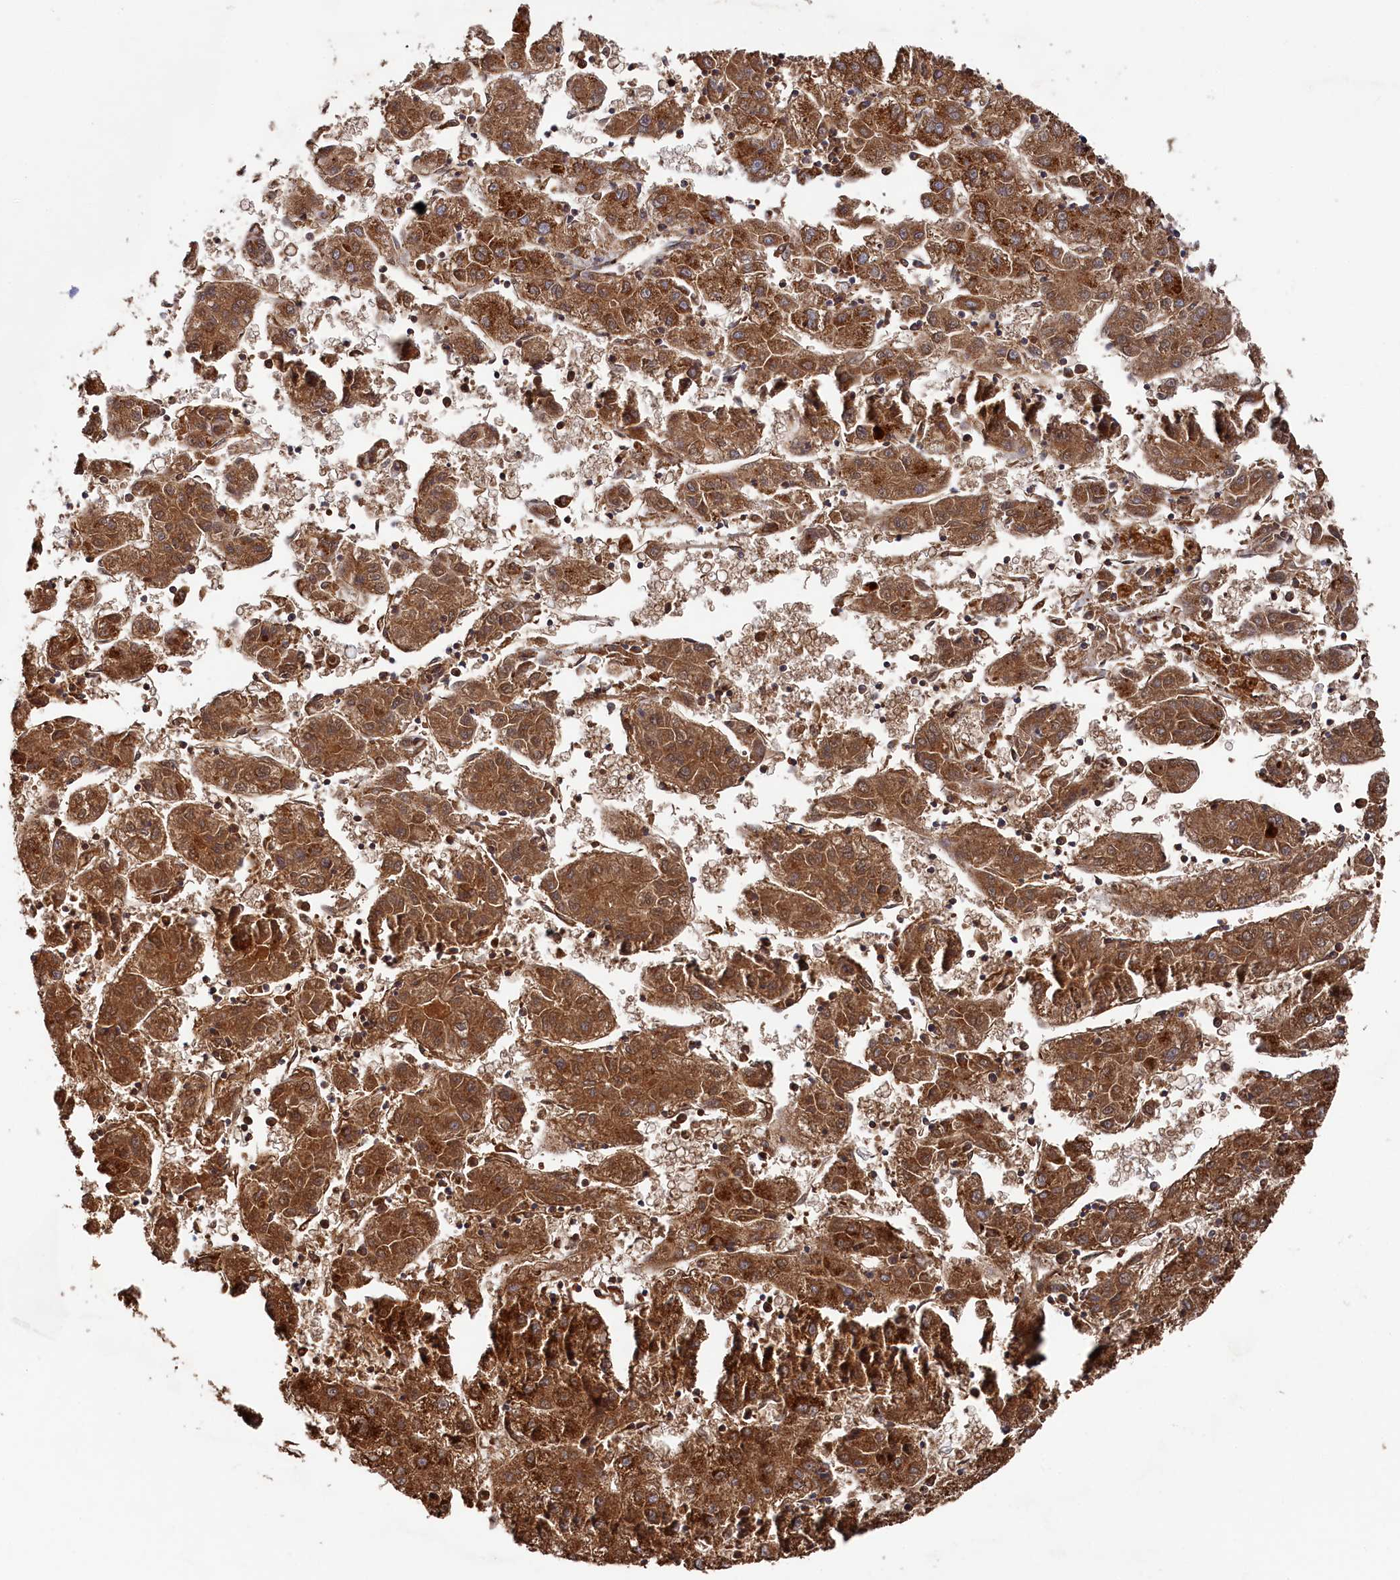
{"staining": {"intensity": "strong", "quantity": ">75%", "location": "cytoplasmic/membranous"}, "tissue": "liver cancer", "cell_type": "Tumor cells", "image_type": "cancer", "snomed": [{"axis": "morphology", "description": "Carcinoma, Hepatocellular, NOS"}, {"axis": "topography", "description": "Liver"}], "caption": "The image exhibits immunohistochemical staining of hepatocellular carcinoma (liver). There is strong cytoplasmic/membranous positivity is identified in about >75% of tumor cells.", "gene": "HAUS2", "patient": {"sex": "male", "age": 72}}